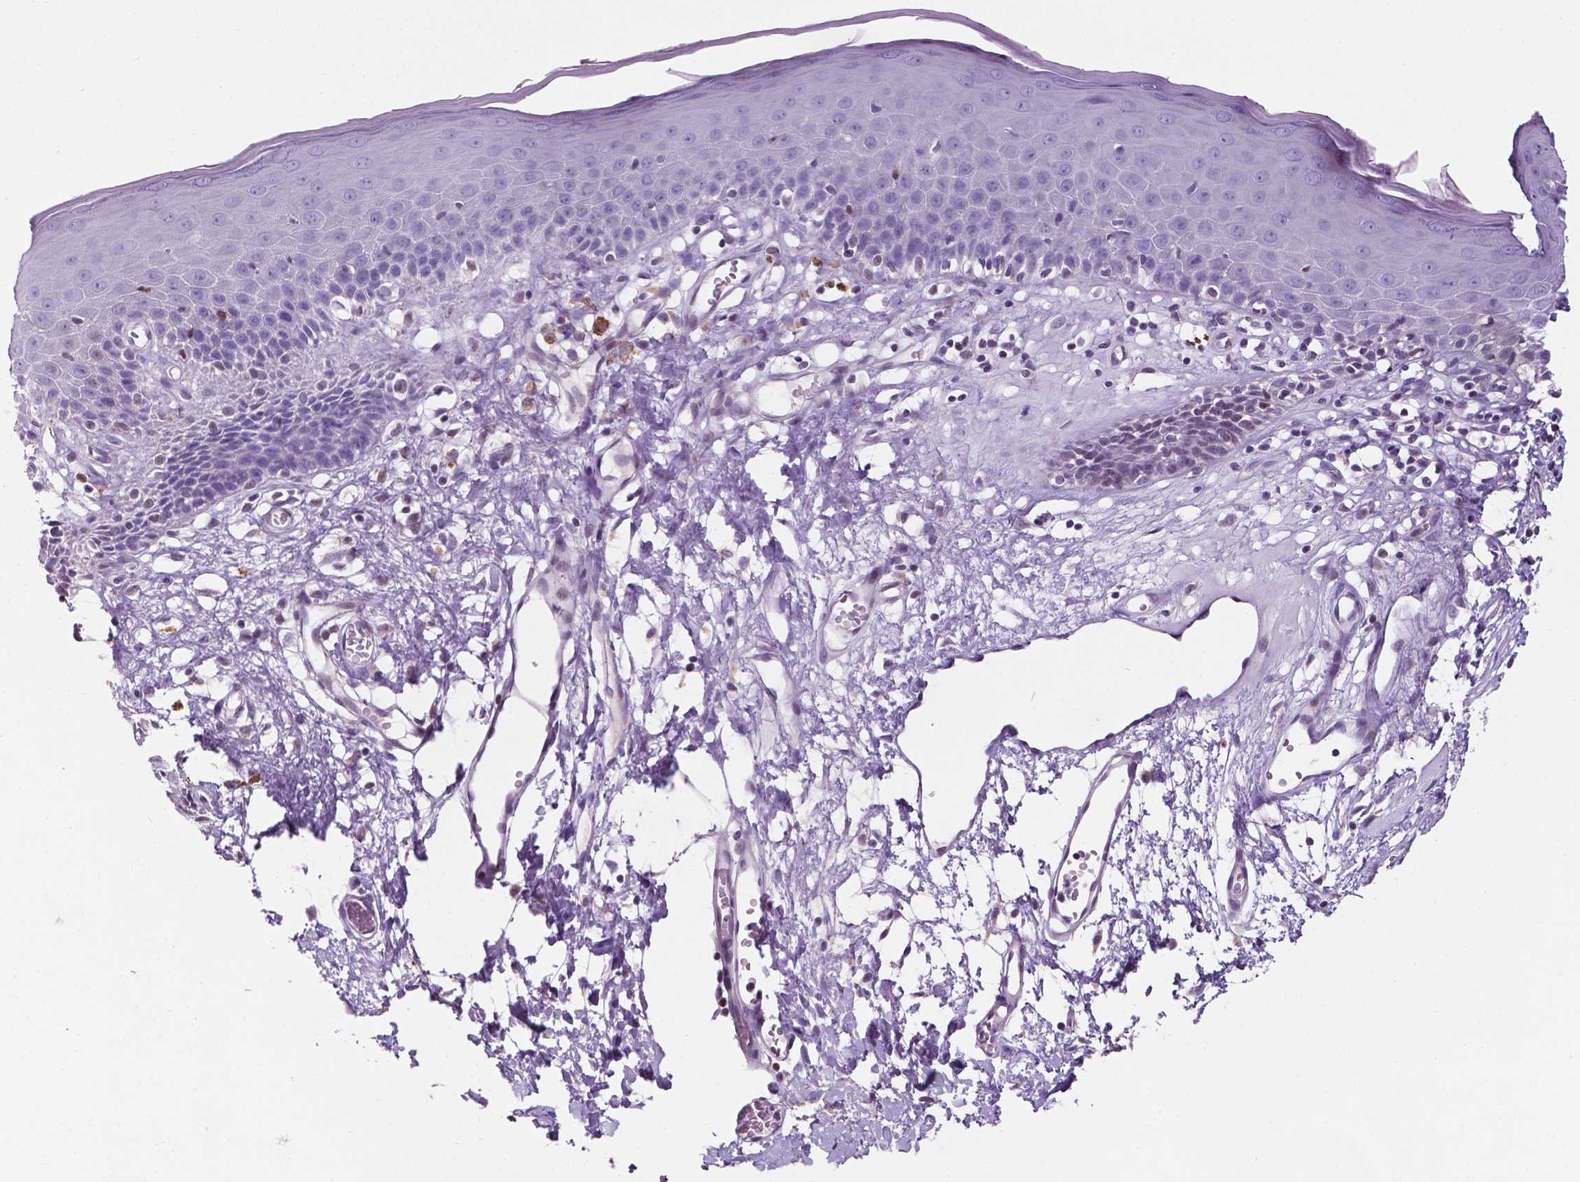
{"staining": {"intensity": "weak", "quantity": "<25%", "location": "cytoplasmic/membranous"}, "tissue": "skin", "cell_type": "Epidermal cells", "image_type": "normal", "snomed": [{"axis": "morphology", "description": "Normal tissue, NOS"}, {"axis": "topography", "description": "Vulva"}], "caption": "This is a histopathology image of IHC staining of unremarkable skin, which shows no staining in epidermal cells.", "gene": "FAM50B", "patient": {"sex": "female", "age": 68}}